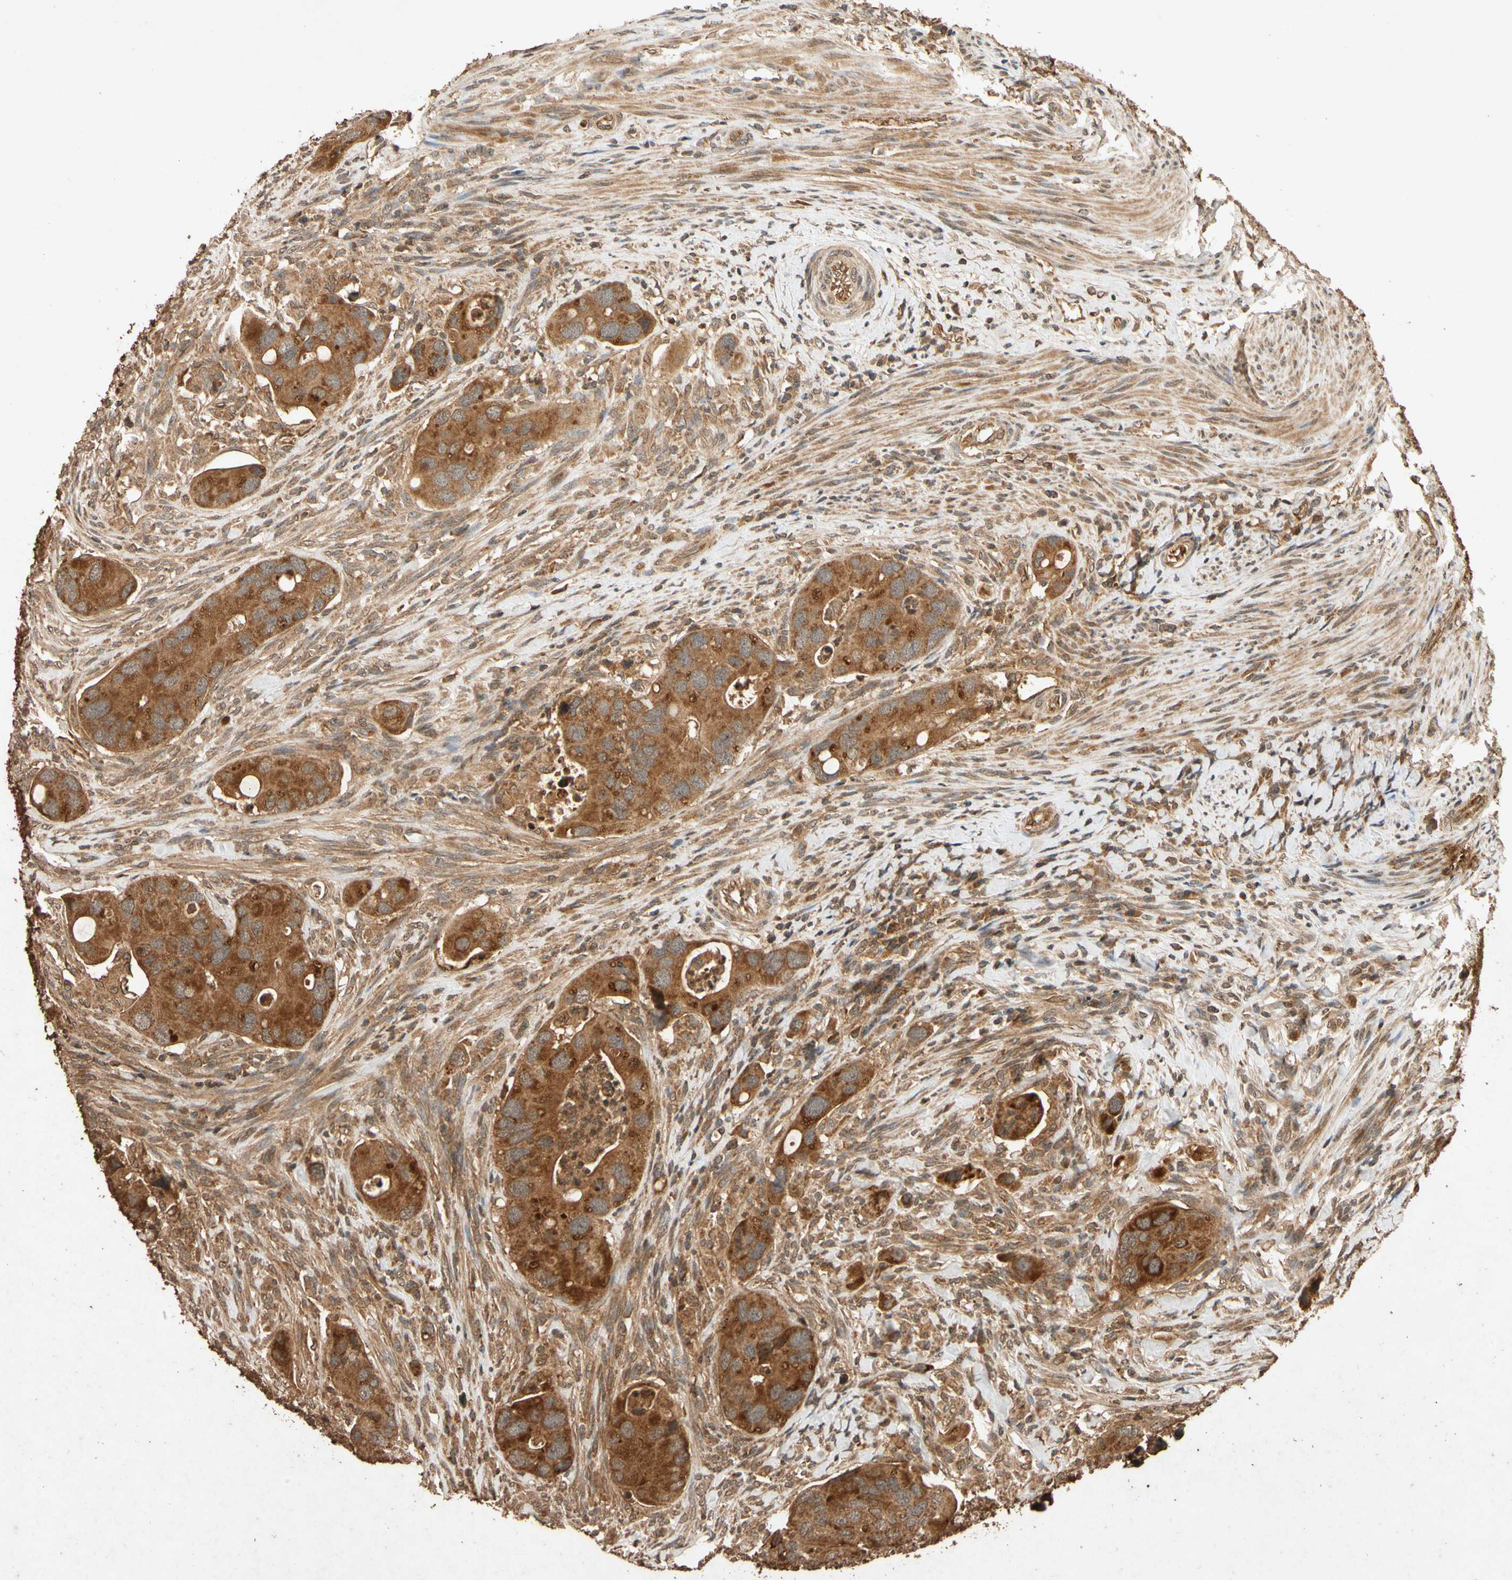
{"staining": {"intensity": "strong", "quantity": ">75%", "location": "cytoplasmic/membranous"}, "tissue": "colorectal cancer", "cell_type": "Tumor cells", "image_type": "cancer", "snomed": [{"axis": "morphology", "description": "Adenocarcinoma, NOS"}, {"axis": "topography", "description": "Rectum"}], "caption": "Colorectal adenocarcinoma tissue demonstrates strong cytoplasmic/membranous expression in about >75% of tumor cells, visualized by immunohistochemistry.", "gene": "TXN2", "patient": {"sex": "female", "age": 57}}